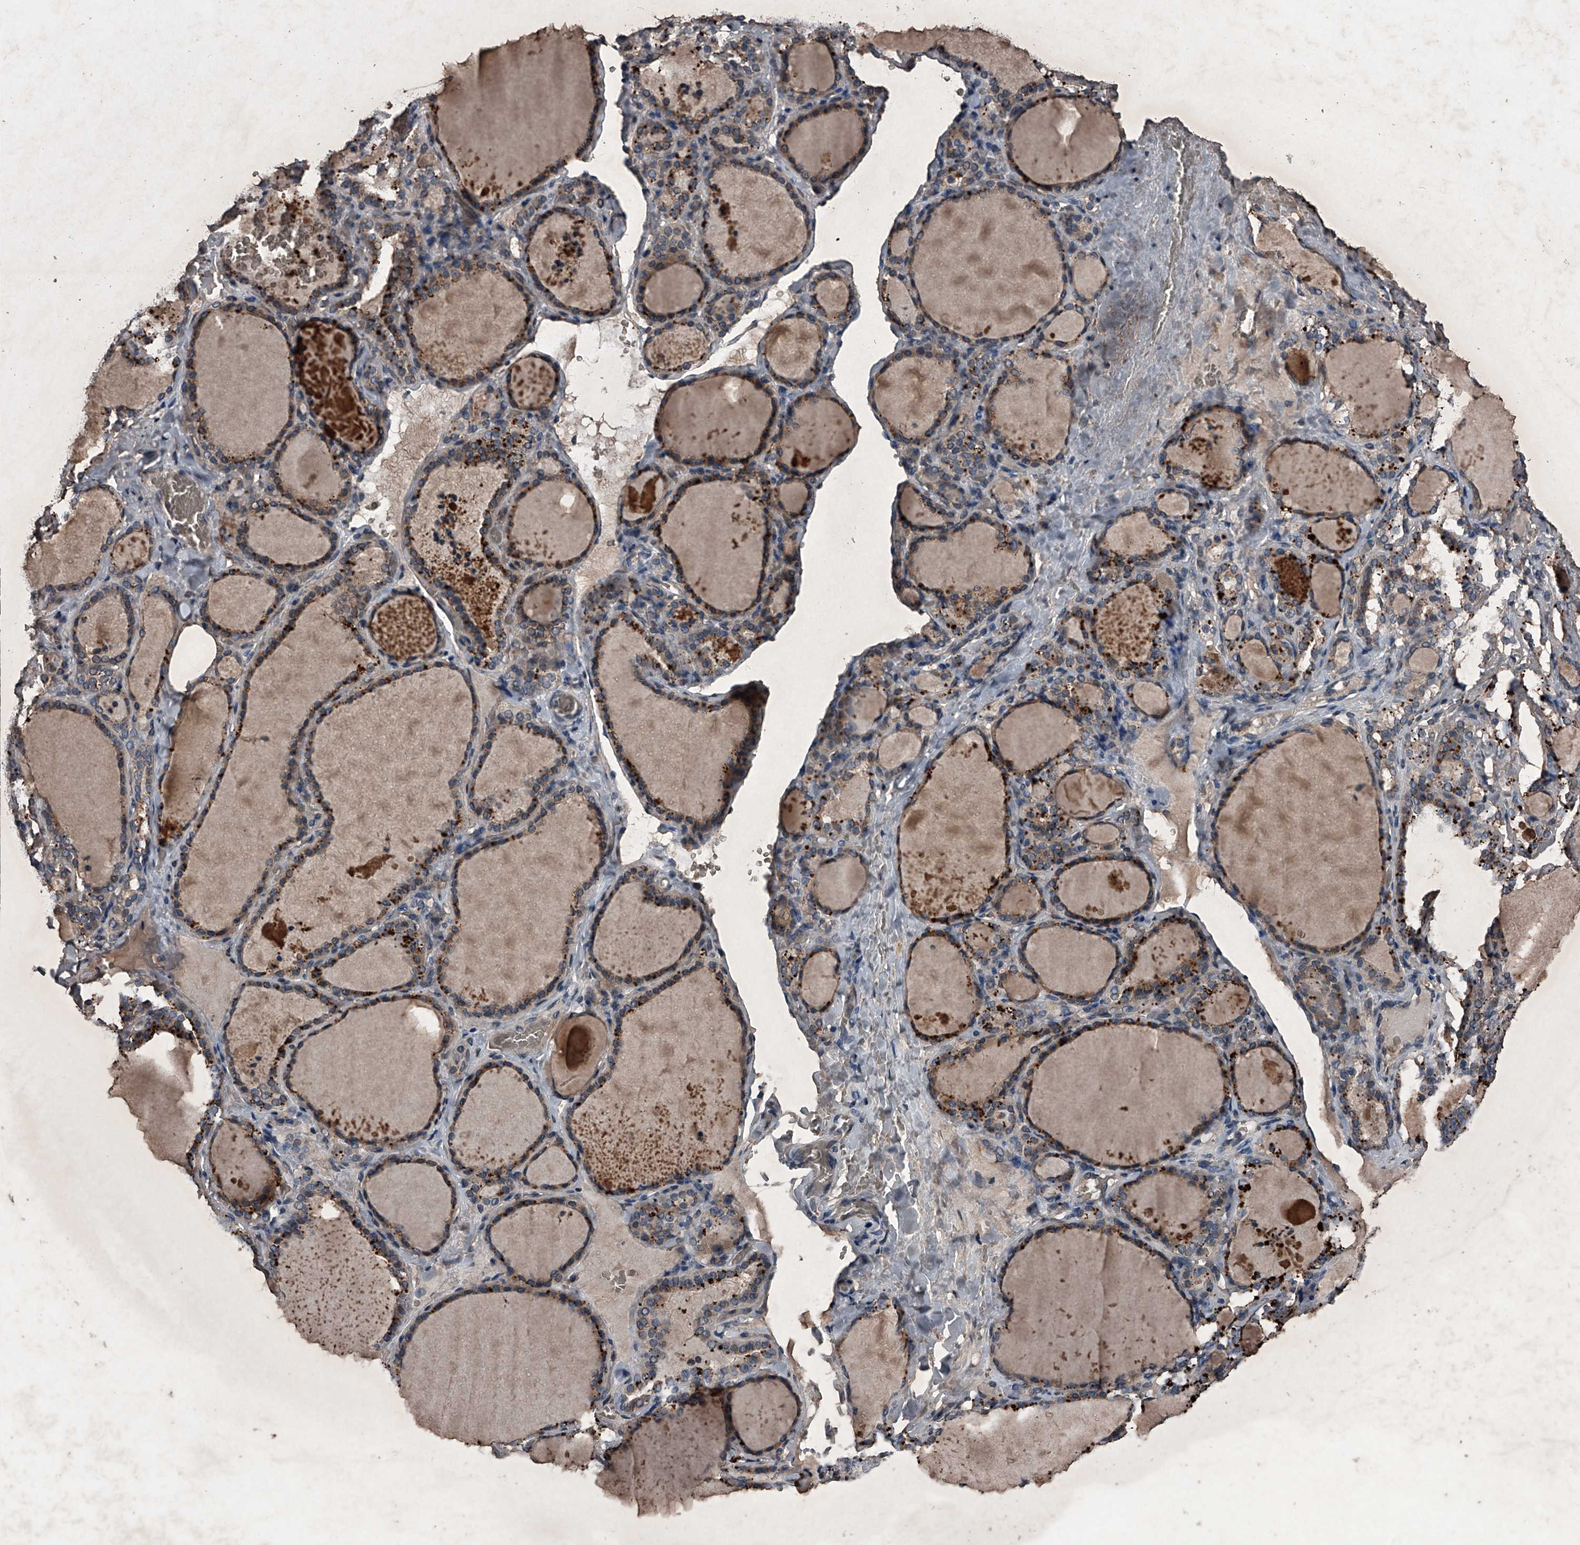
{"staining": {"intensity": "moderate", "quantity": ">75%", "location": "cytoplasmic/membranous"}, "tissue": "thyroid gland", "cell_type": "Glandular cells", "image_type": "normal", "snomed": [{"axis": "morphology", "description": "Normal tissue, NOS"}, {"axis": "topography", "description": "Thyroid gland"}], "caption": "Thyroid gland stained with IHC reveals moderate cytoplasmic/membranous positivity in approximately >75% of glandular cells. (DAB (3,3'-diaminobenzidine) = brown stain, brightfield microscopy at high magnification).", "gene": "MAPKAP1", "patient": {"sex": "female", "age": 22}}